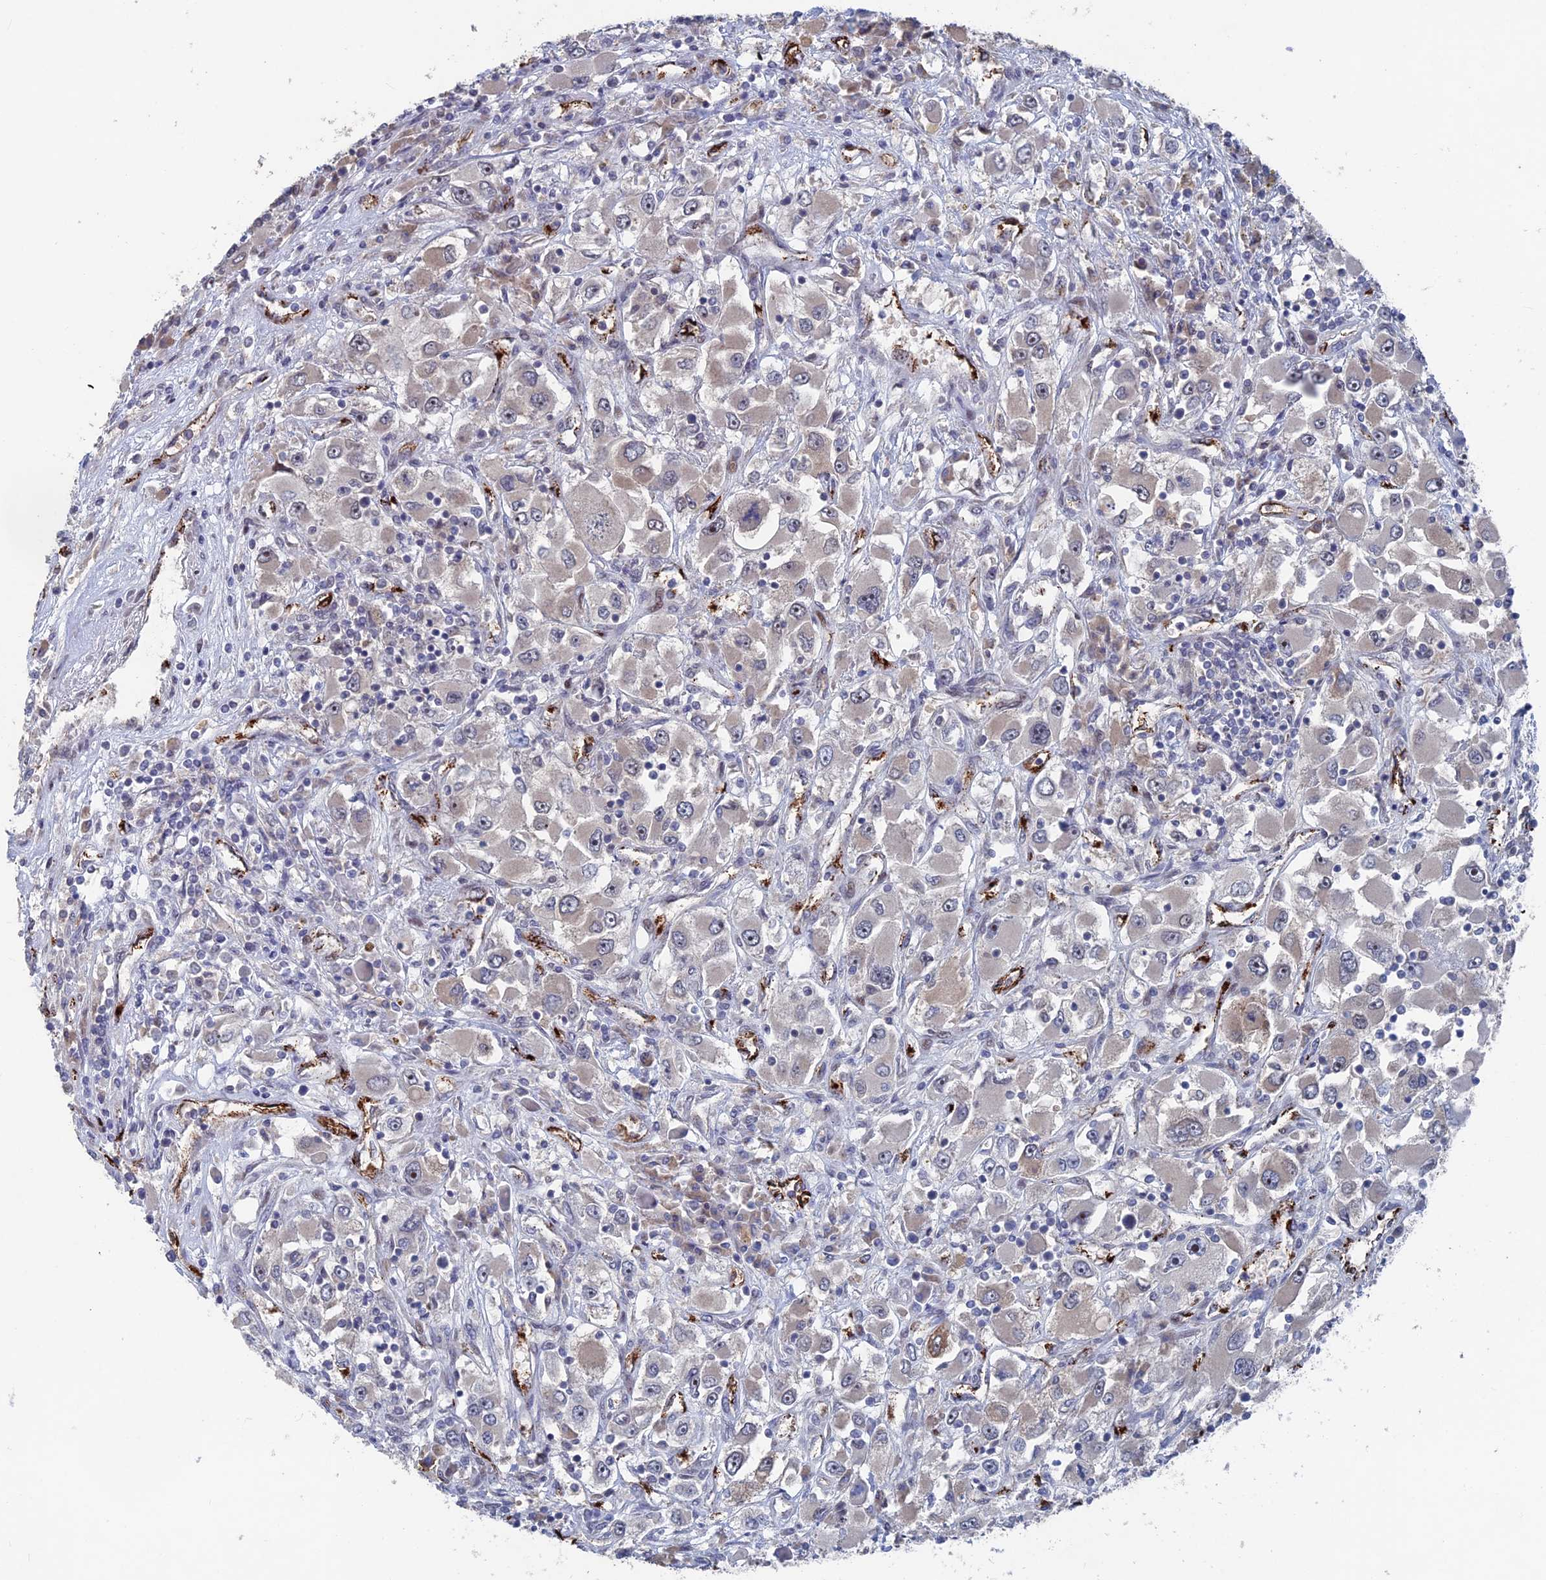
{"staining": {"intensity": "weak", "quantity": "<25%", "location": "cytoplasmic/membranous"}, "tissue": "renal cancer", "cell_type": "Tumor cells", "image_type": "cancer", "snomed": [{"axis": "morphology", "description": "Adenocarcinoma, NOS"}, {"axis": "topography", "description": "Kidney"}], "caption": "Immunohistochemical staining of adenocarcinoma (renal) reveals no significant staining in tumor cells.", "gene": "SH3D21", "patient": {"sex": "female", "age": 52}}